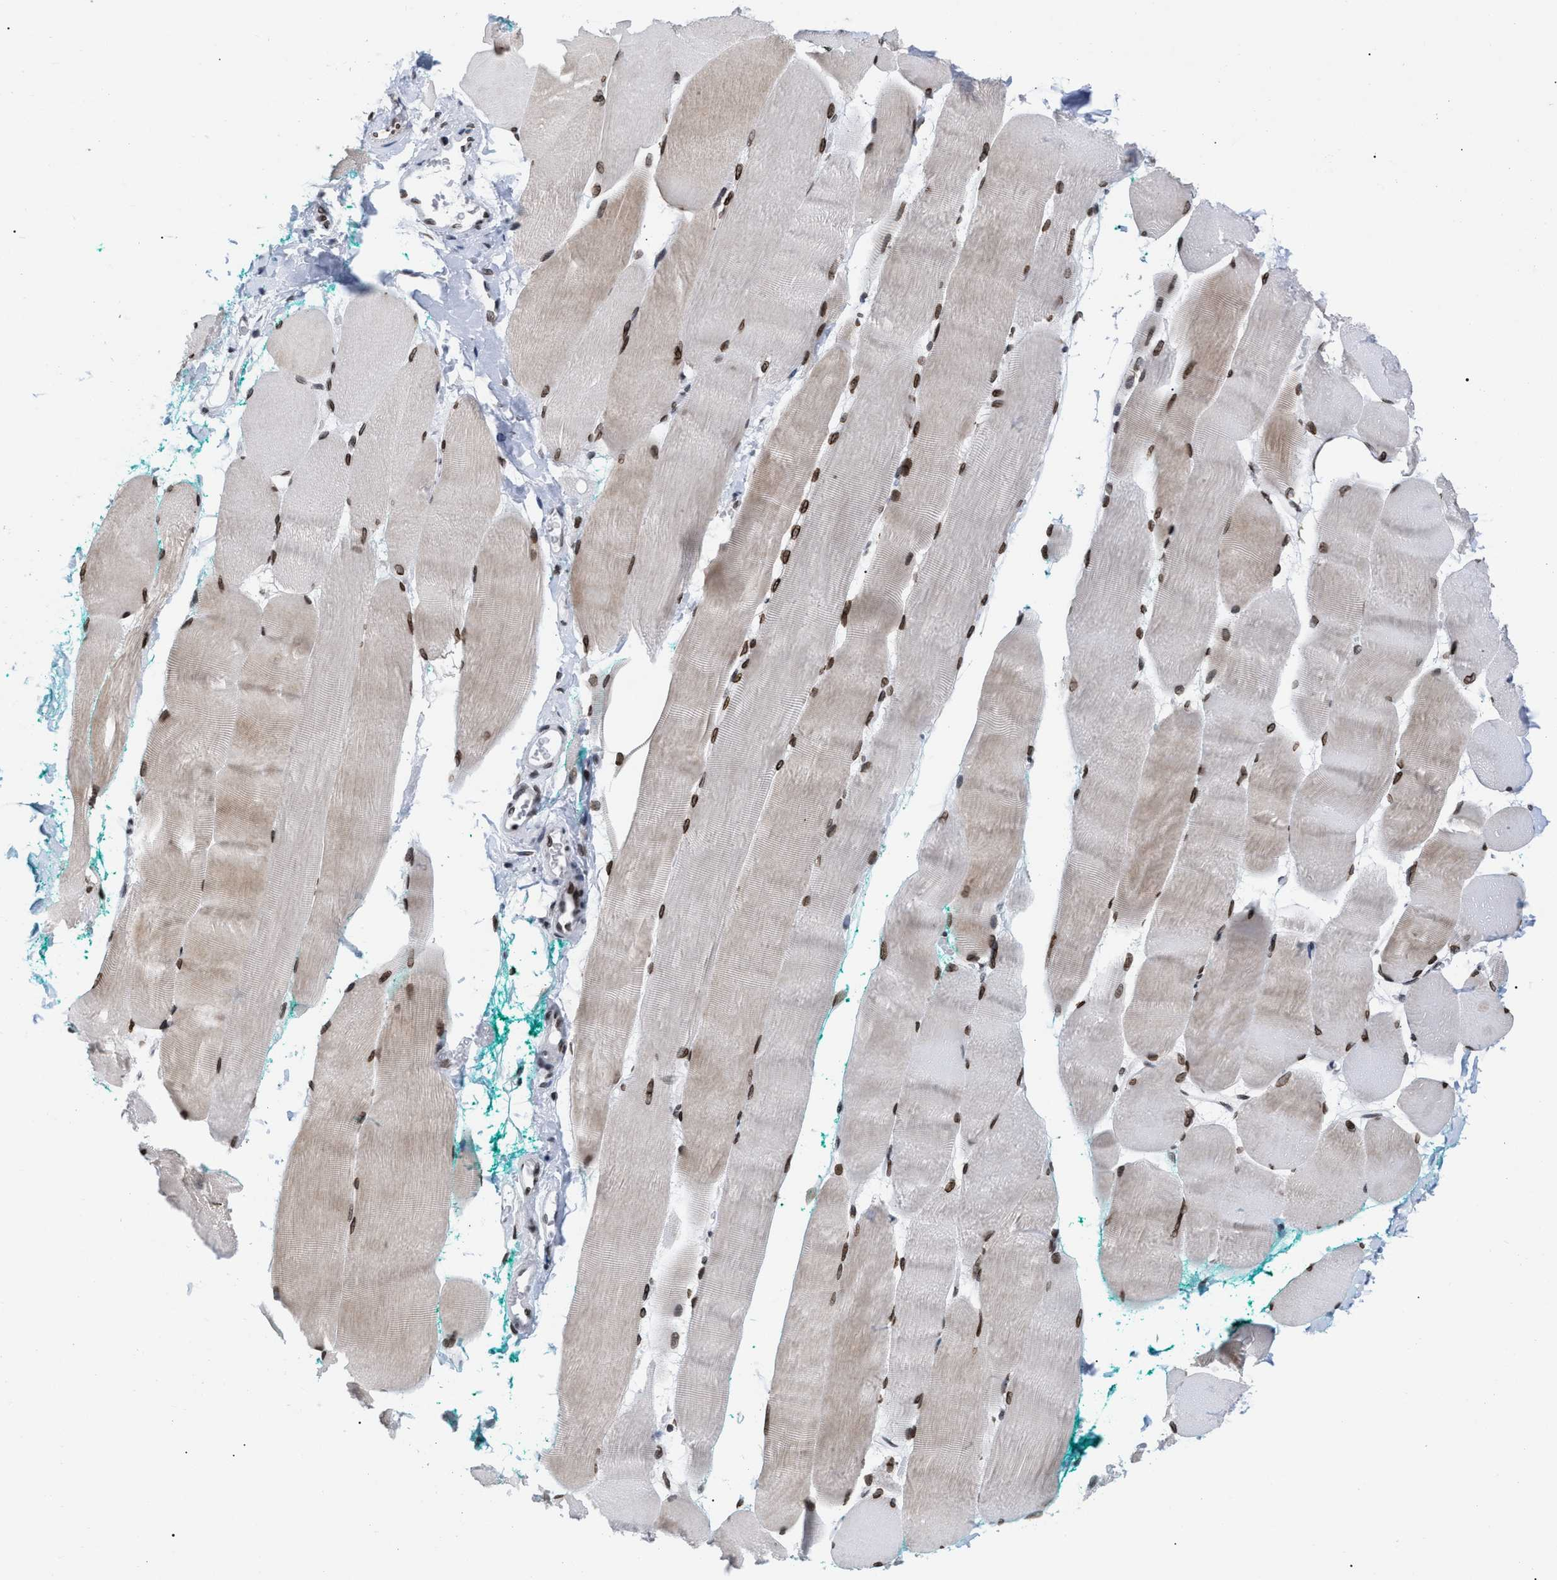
{"staining": {"intensity": "moderate", "quantity": ">75%", "location": "cytoplasmic/membranous,nuclear"}, "tissue": "skeletal muscle", "cell_type": "Myocytes", "image_type": "normal", "snomed": [{"axis": "morphology", "description": "Normal tissue, NOS"}, {"axis": "morphology", "description": "Squamous cell carcinoma, NOS"}, {"axis": "topography", "description": "Skeletal muscle"}], "caption": "Brown immunohistochemical staining in benign skeletal muscle displays moderate cytoplasmic/membranous,nuclear positivity in approximately >75% of myocytes.", "gene": "TPR", "patient": {"sex": "male", "age": 51}}